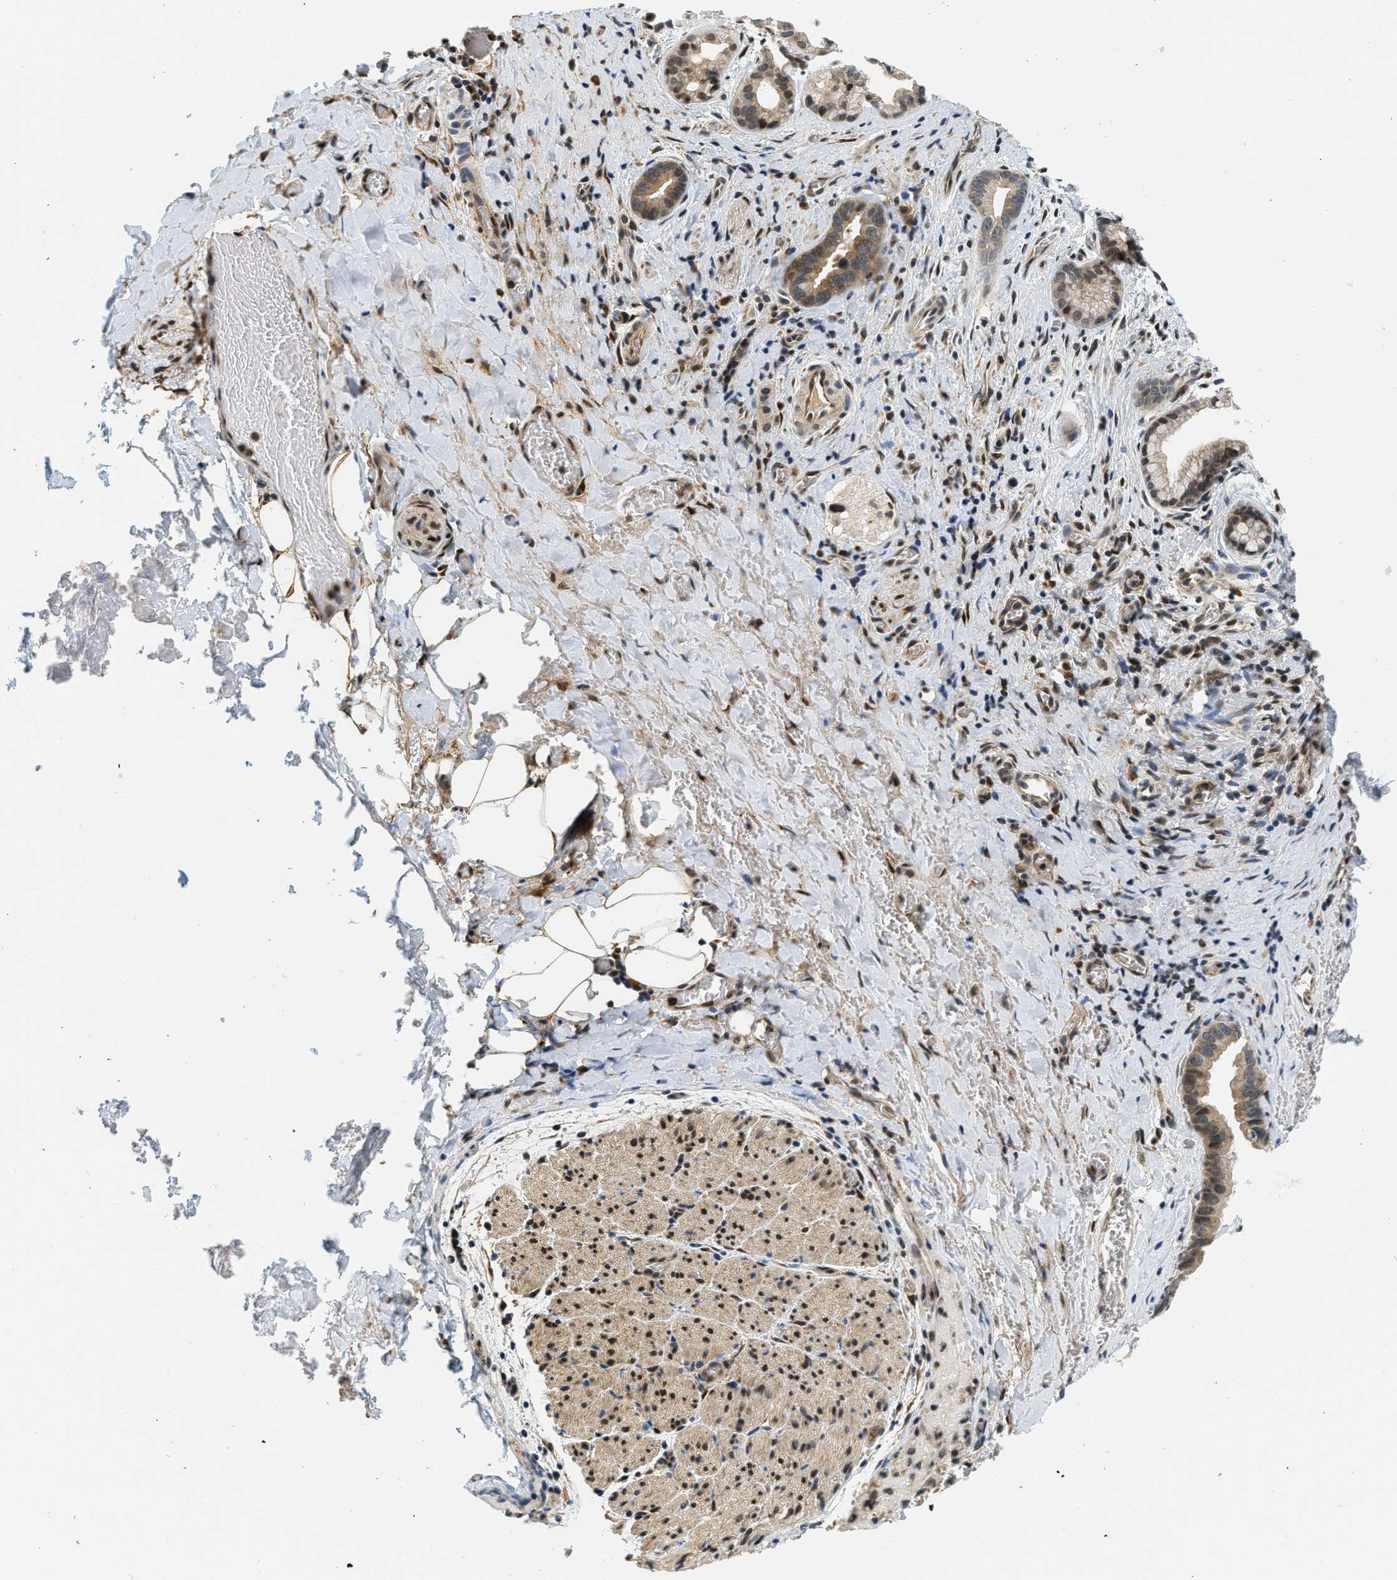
{"staining": {"intensity": "moderate", "quantity": "25%-75%", "location": "cytoplasmic/membranous,nuclear"}, "tissue": "liver cancer", "cell_type": "Tumor cells", "image_type": "cancer", "snomed": [{"axis": "morphology", "description": "Cholangiocarcinoma"}, {"axis": "topography", "description": "Liver"}], "caption": "Immunohistochemical staining of human cholangiocarcinoma (liver) reveals medium levels of moderate cytoplasmic/membranous and nuclear expression in approximately 25%-75% of tumor cells.", "gene": "KMT2A", "patient": {"sex": "female", "age": 55}}